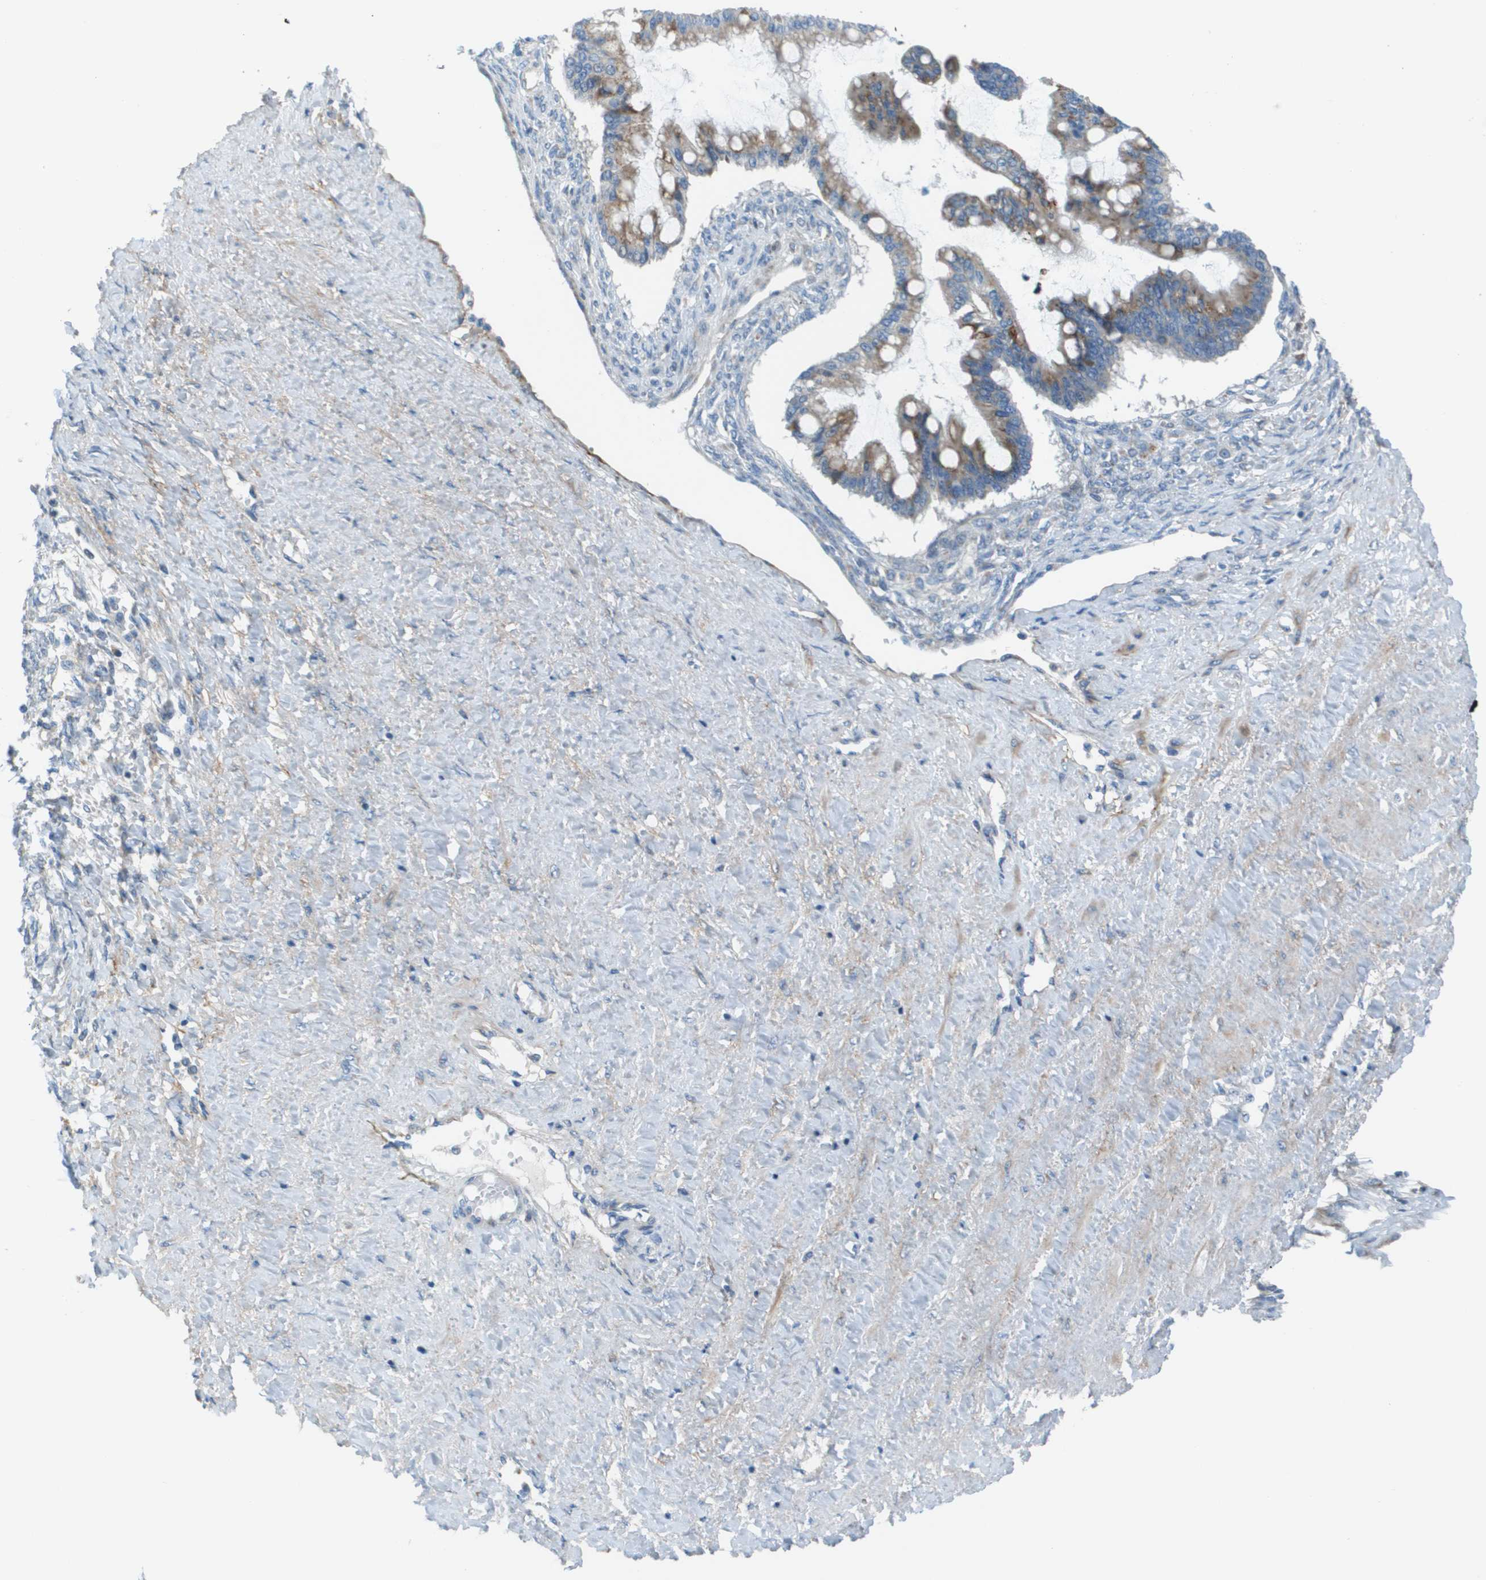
{"staining": {"intensity": "moderate", "quantity": ">75%", "location": "cytoplasmic/membranous"}, "tissue": "ovarian cancer", "cell_type": "Tumor cells", "image_type": "cancer", "snomed": [{"axis": "morphology", "description": "Cystadenocarcinoma, mucinous, NOS"}, {"axis": "topography", "description": "Ovary"}], "caption": "Tumor cells show medium levels of moderate cytoplasmic/membranous staining in about >75% of cells in ovarian cancer (mucinous cystadenocarcinoma).", "gene": "GALNT6", "patient": {"sex": "female", "age": 73}}